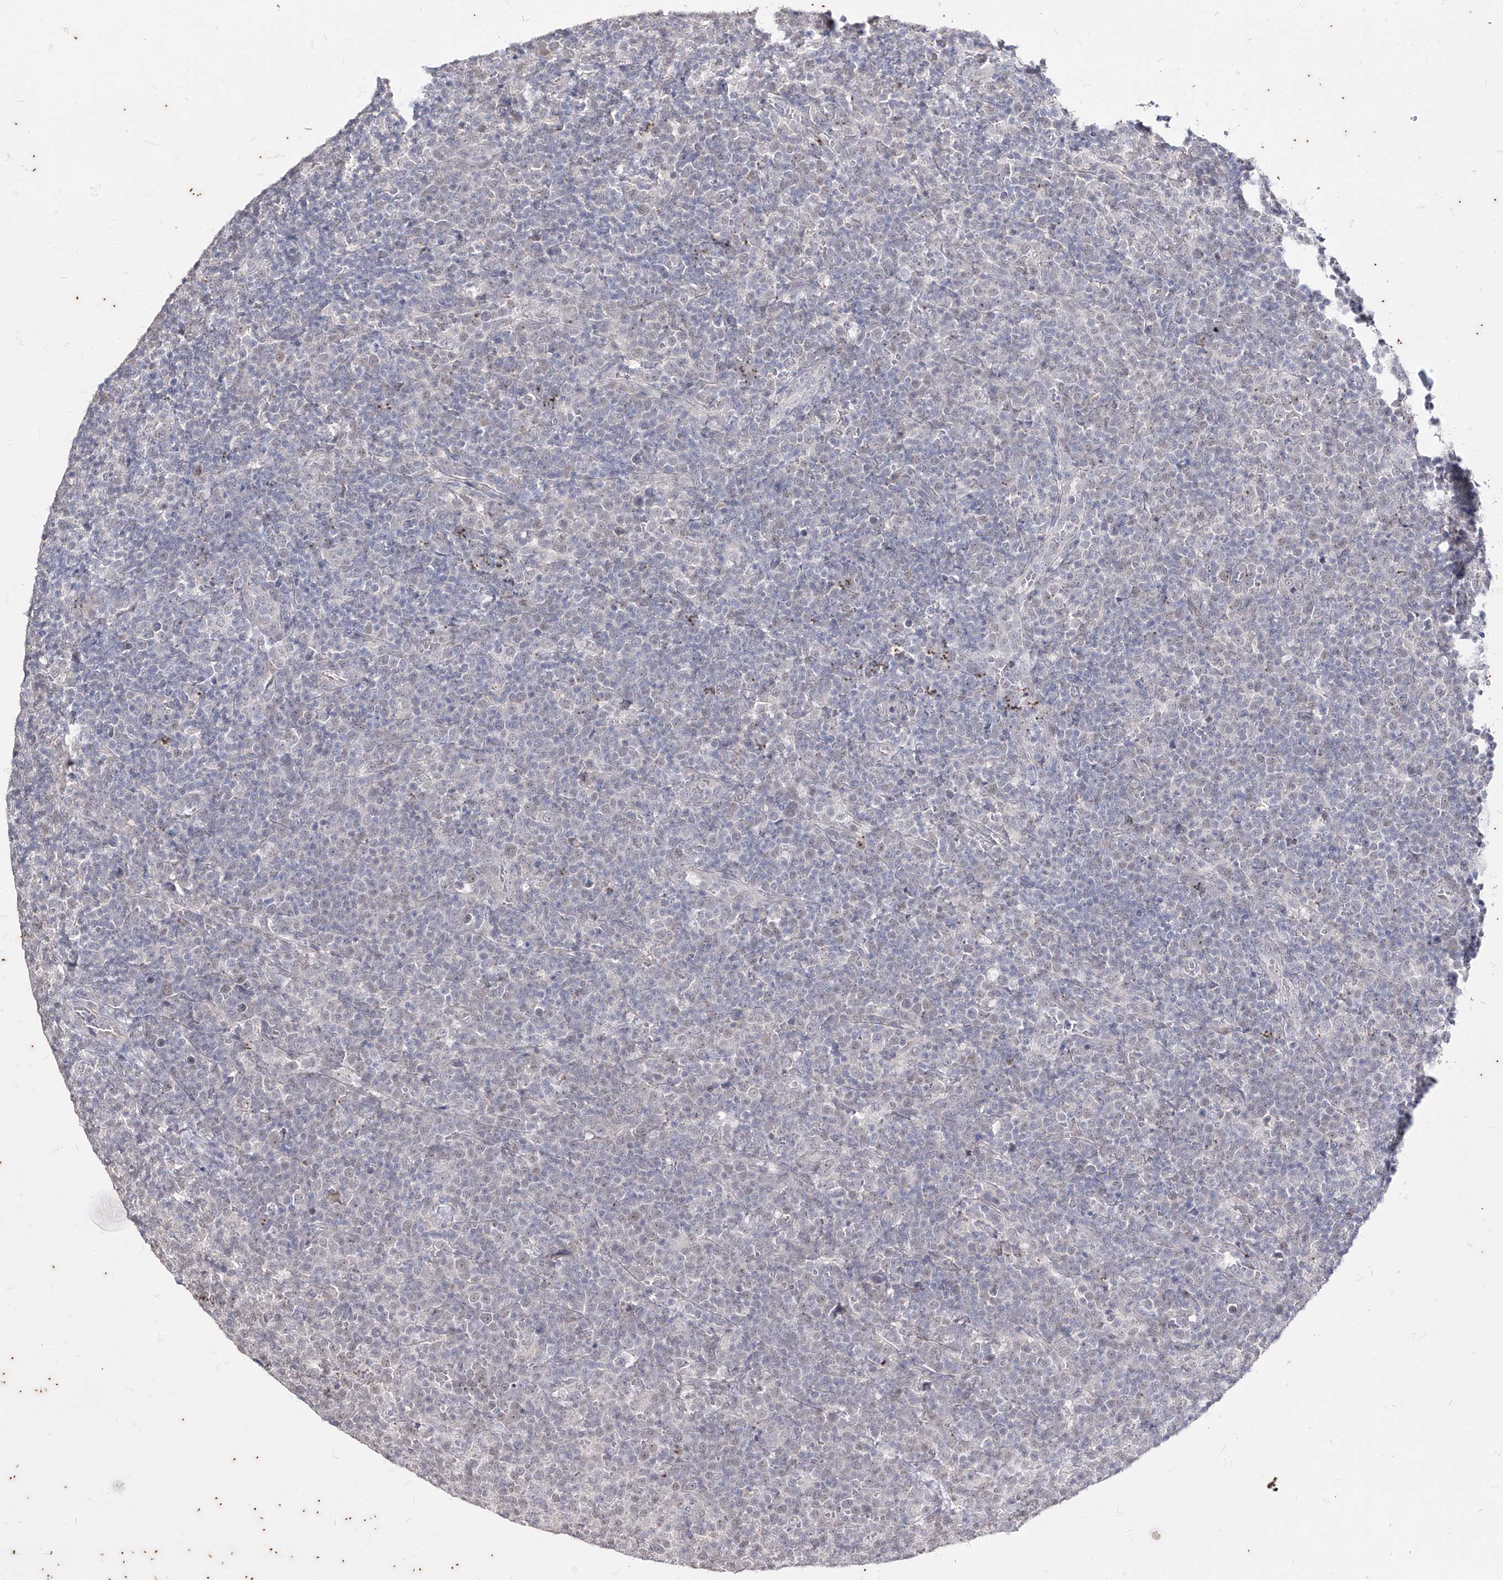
{"staining": {"intensity": "negative", "quantity": "none", "location": "none"}, "tissue": "lymphoma", "cell_type": "Tumor cells", "image_type": "cancer", "snomed": [{"axis": "morphology", "description": "Malignant lymphoma, non-Hodgkin's type, High grade"}, {"axis": "topography", "description": "Lymph node"}], "caption": "Immunohistochemistry (IHC) of high-grade malignant lymphoma, non-Hodgkin's type shows no positivity in tumor cells. Brightfield microscopy of IHC stained with DAB (brown) and hematoxylin (blue), captured at high magnification.", "gene": "PHF20L1", "patient": {"sex": "male", "age": 61}}